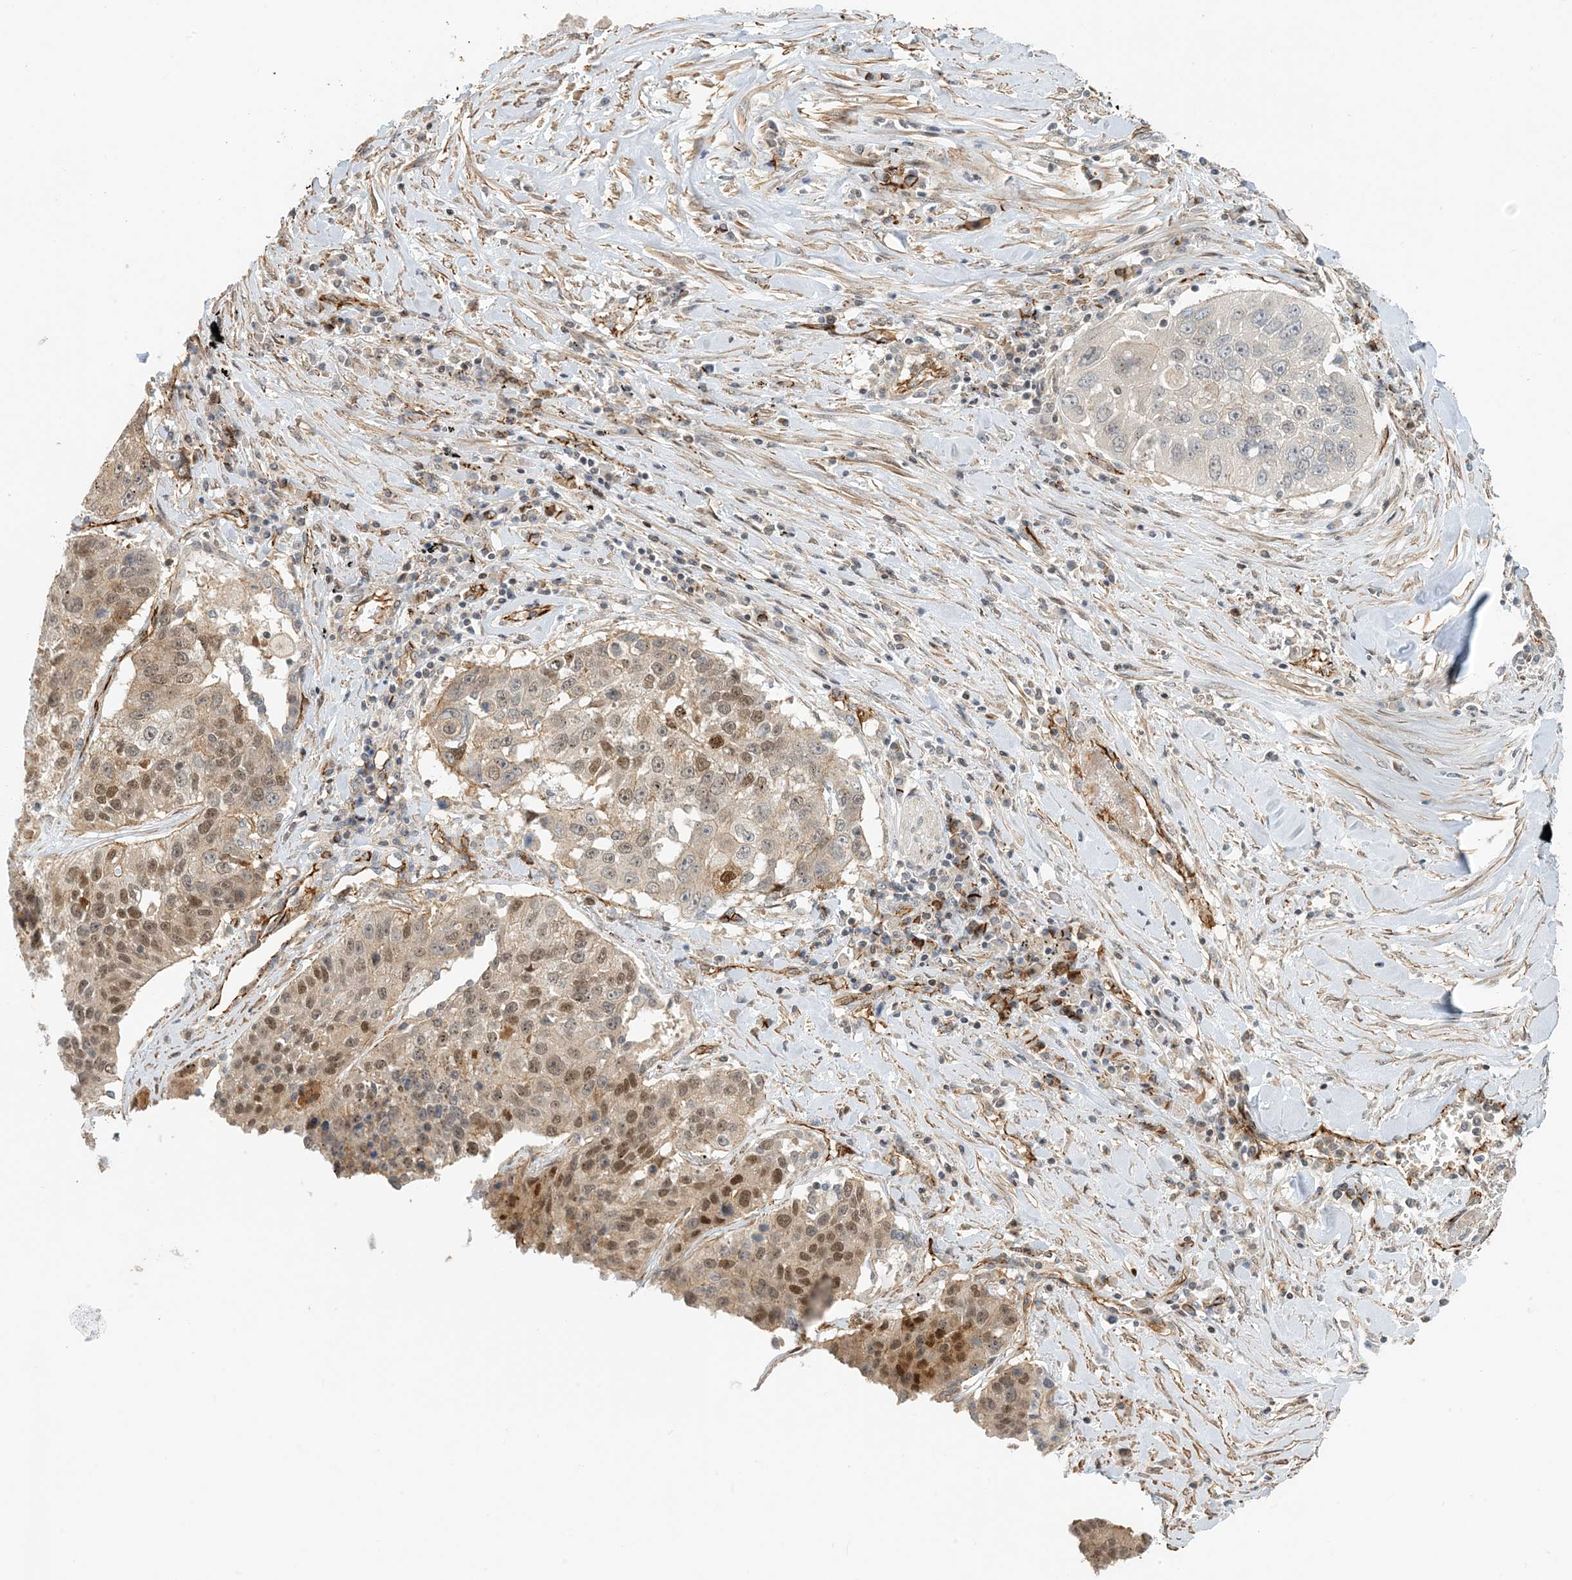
{"staining": {"intensity": "moderate", "quantity": "<25%", "location": "nuclear"}, "tissue": "lung cancer", "cell_type": "Tumor cells", "image_type": "cancer", "snomed": [{"axis": "morphology", "description": "Squamous cell carcinoma, NOS"}, {"axis": "topography", "description": "Lung"}], "caption": "Protein staining displays moderate nuclear expression in about <25% of tumor cells in squamous cell carcinoma (lung).", "gene": "MAPKBP1", "patient": {"sex": "male", "age": 61}}